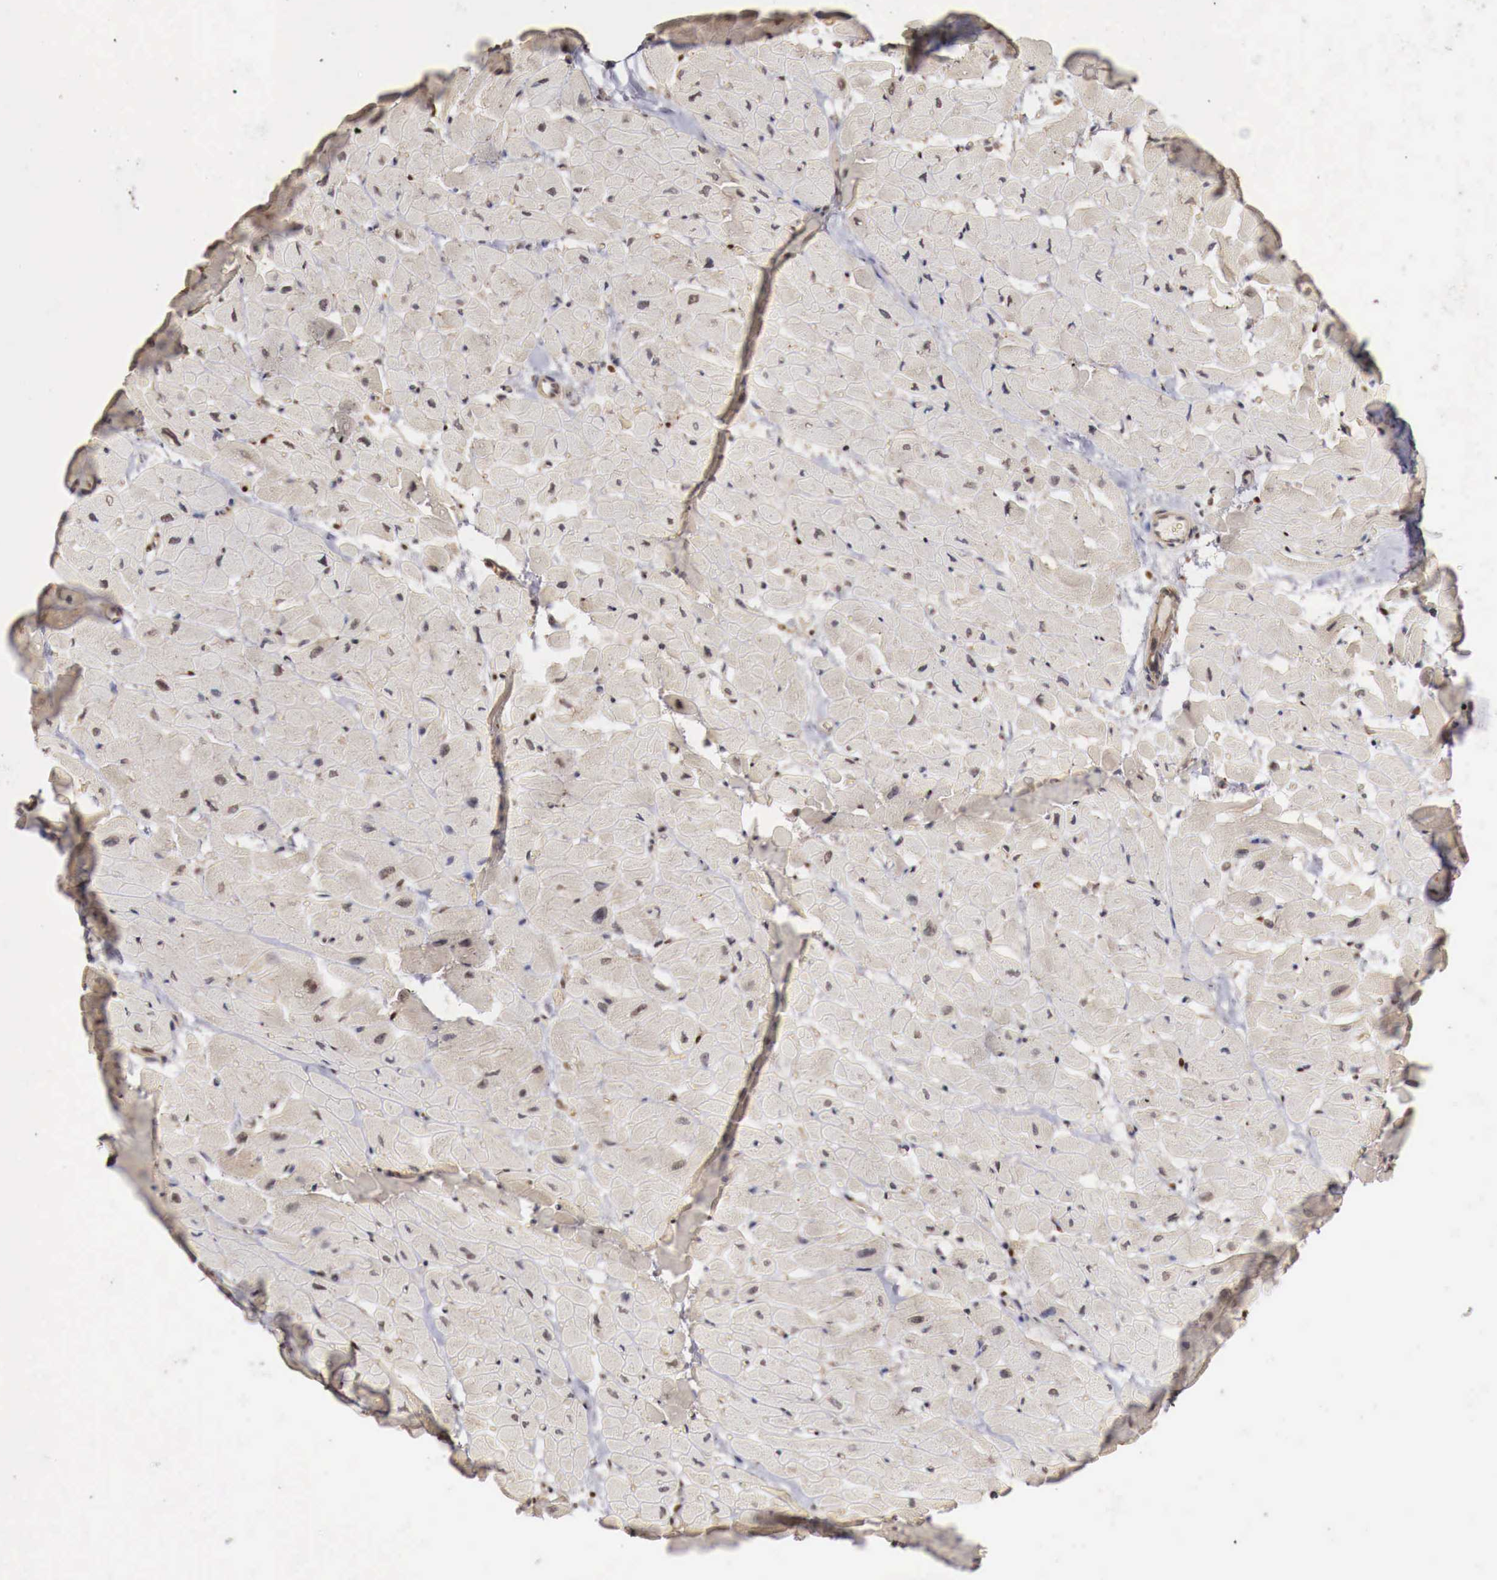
{"staining": {"intensity": "negative", "quantity": "none", "location": "none"}, "tissue": "heart muscle", "cell_type": "Cardiomyocytes", "image_type": "normal", "snomed": [{"axis": "morphology", "description": "Normal tissue, NOS"}, {"axis": "topography", "description": "Heart"}], "caption": "The immunohistochemistry image has no significant staining in cardiomyocytes of heart muscle. The staining is performed using DAB brown chromogen with nuclei counter-stained in using hematoxylin.", "gene": "KHDRBS2", "patient": {"sex": "male", "age": 45}}